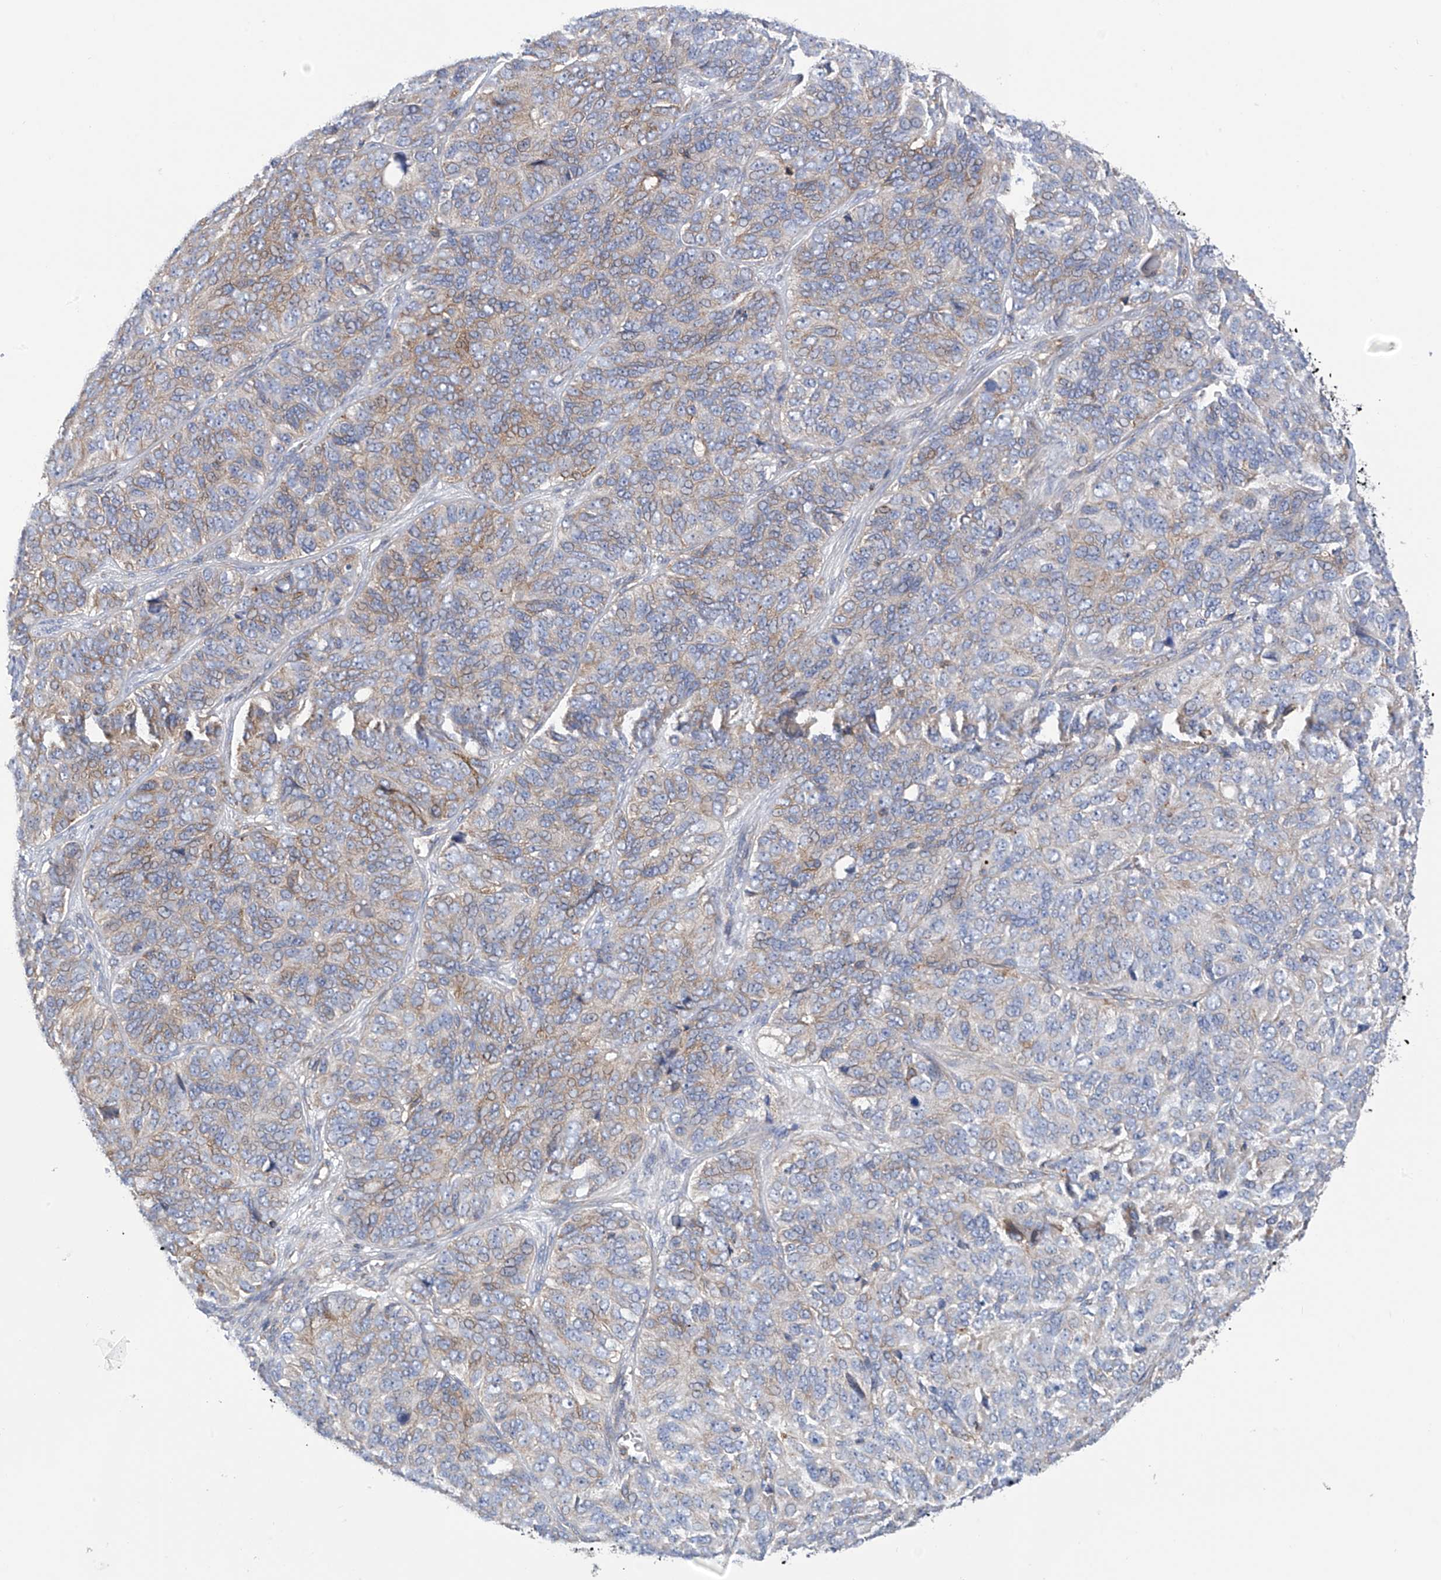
{"staining": {"intensity": "weak", "quantity": "25%-75%", "location": "cytoplasmic/membranous"}, "tissue": "ovarian cancer", "cell_type": "Tumor cells", "image_type": "cancer", "snomed": [{"axis": "morphology", "description": "Carcinoma, endometroid"}, {"axis": "topography", "description": "Ovary"}], "caption": "IHC of human ovarian cancer (endometroid carcinoma) exhibits low levels of weak cytoplasmic/membranous expression in approximately 25%-75% of tumor cells. IHC stains the protein of interest in brown and the nuclei are stained blue.", "gene": "P2RX7", "patient": {"sex": "female", "age": 51}}